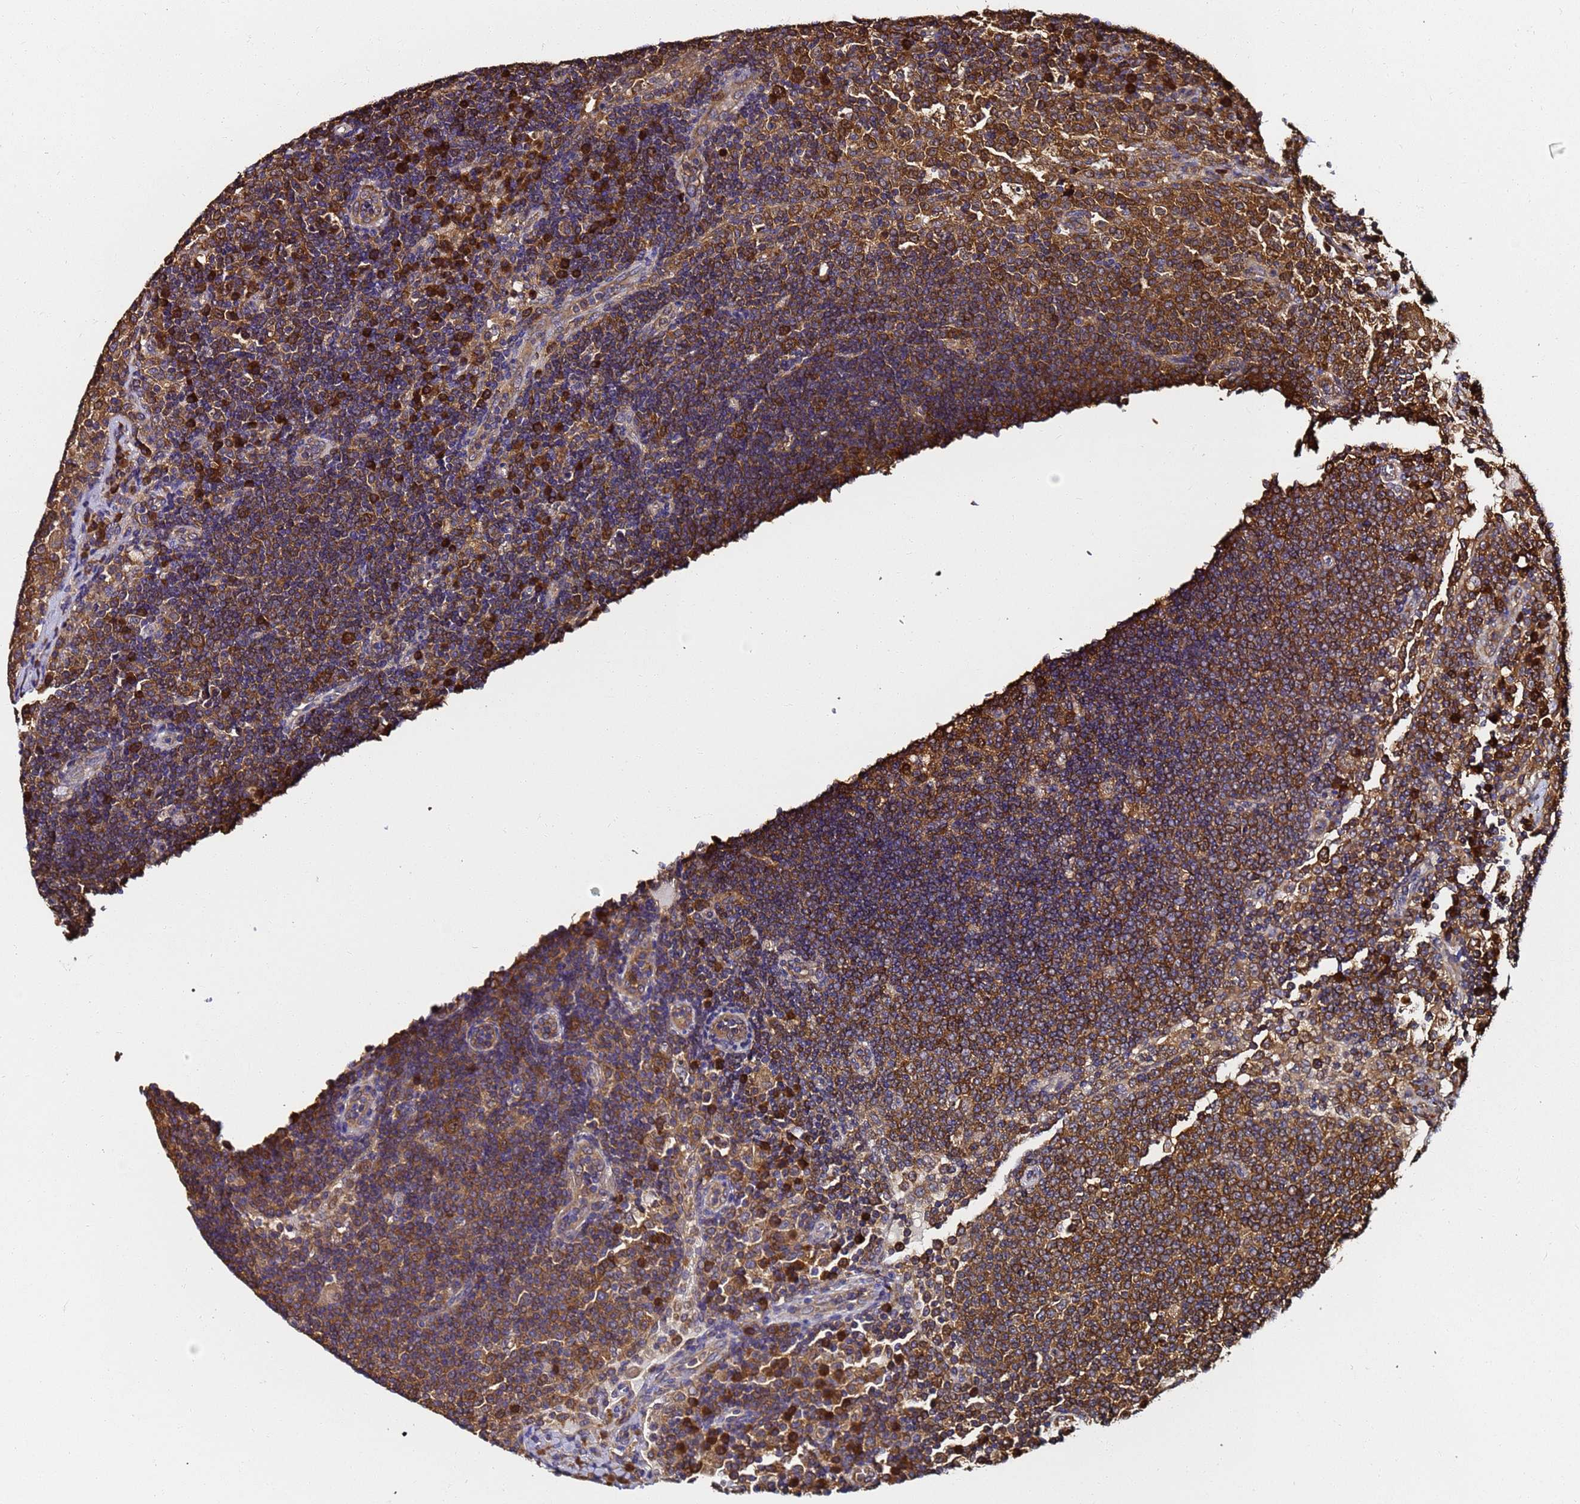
{"staining": {"intensity": "moderate", "quantity": "25%-75%", "location": "cytoplasmic/membranous"}, "tissue": "lymph node", "cell_type": "Germinal center cells", "image_type": "normal", "snomed": [{"axis": "morphology", "description": "Normal tissue, NOS"}, {"axis": "topography", "description": "Lymph node"}], "caption": "IHC (DAB) staining of benign lymph node shows moderate cytoplasmic/membranous protein staining in approximately 25%-75% of germinal center cells. The protein is stained brown, and the nuclei are stained in blue (DAB IHC with brightfield microscopy, high magnification).", "gene": "NME1", "patient": {"sex": "female", "age": 53}}